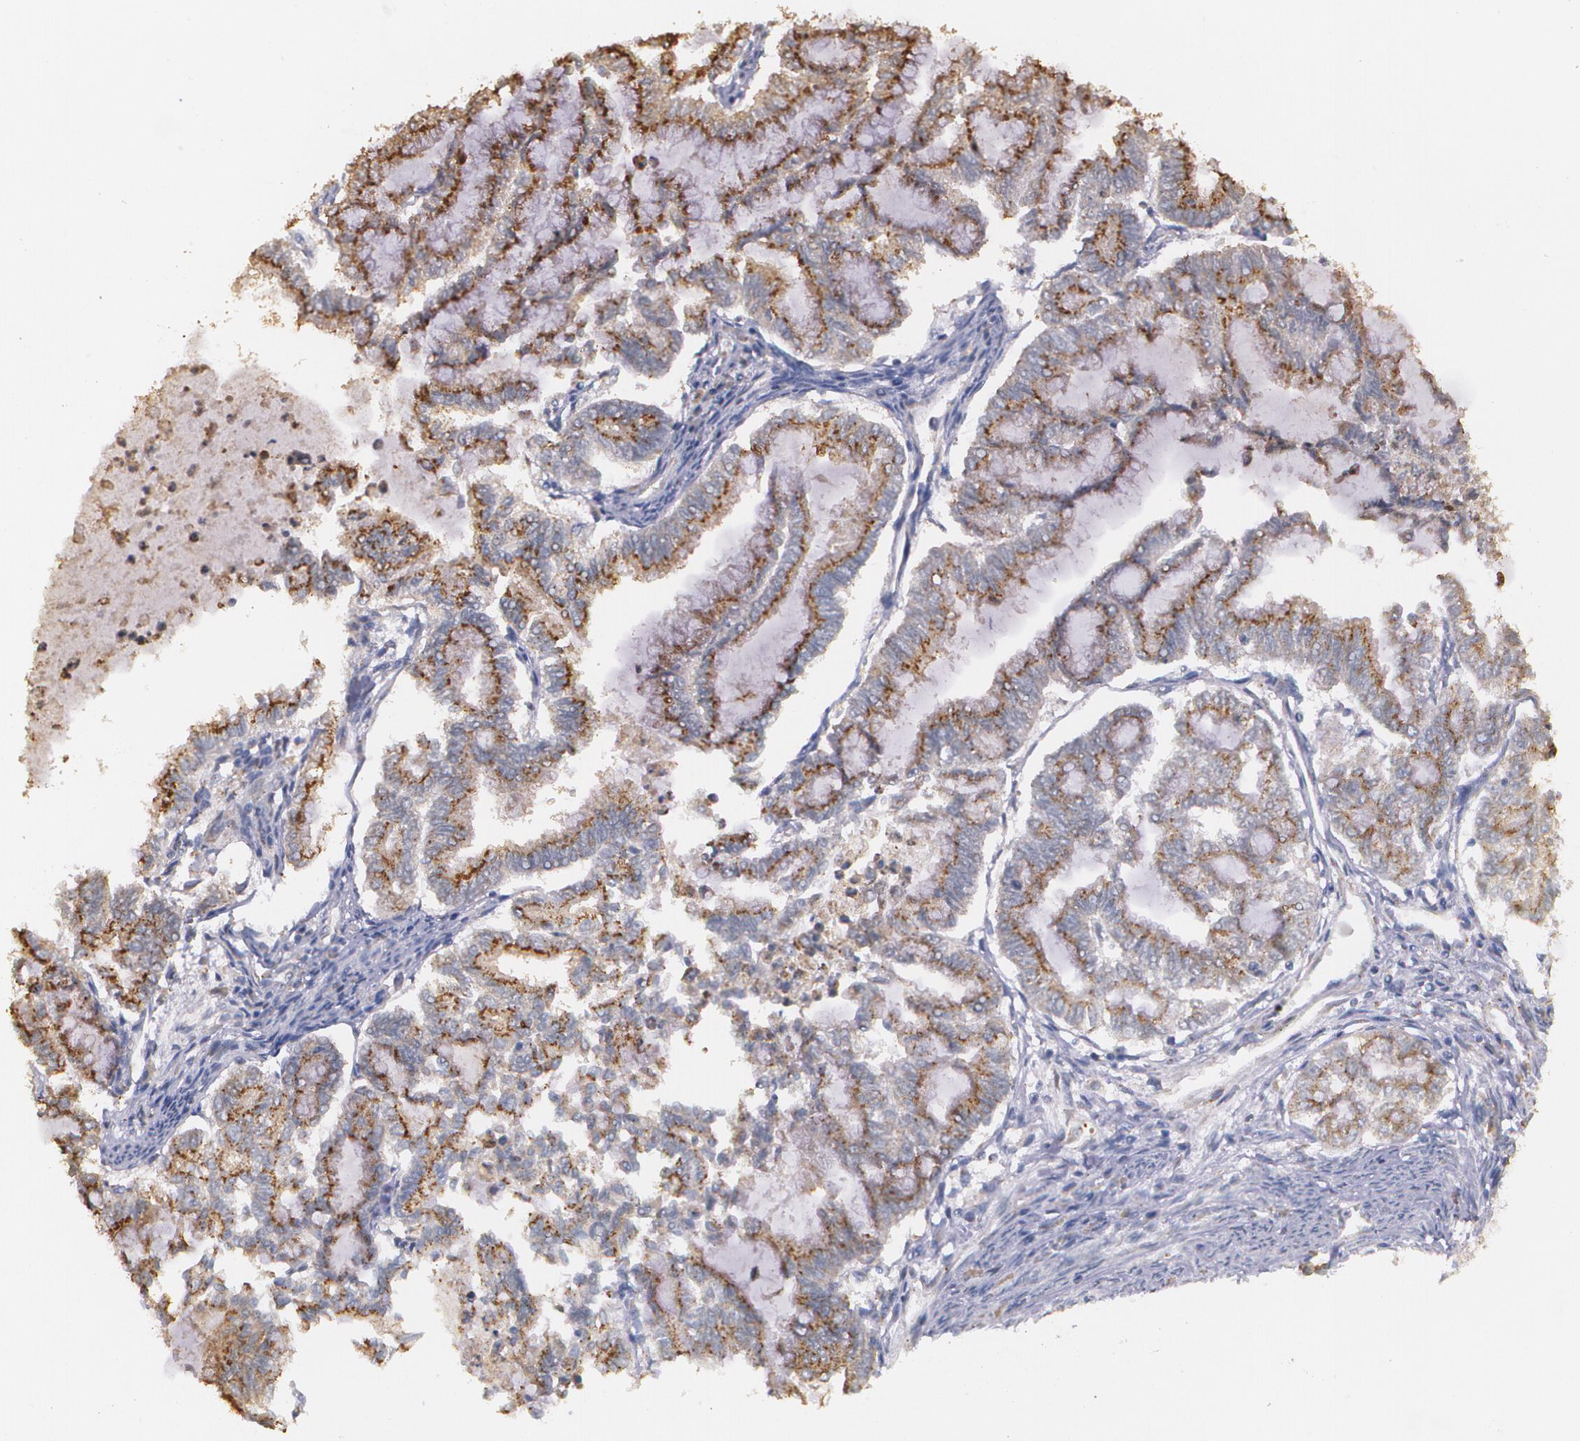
{"staining": {"intensity": "moderate", "quantity": ">75%", "location": "cytoplasmic/membranous"}, "tissue": "endometrial cancer", "cell_type": "Tumor cells", "image_type": "cancer", "snomed": [{"axis": "morphology", "description": "Adenocarcinoma, NOS"}, {"axis": "topography", "description": "Endometrium"}], "caption": "Tumor cells demonstrate medium levels of moderate cytoplasmic/membranous expression in approximately >75% of cells in endometrial adenocarcinoma.", "gene": "ATF3", "patient": {"sex": "female", "age": 79}}